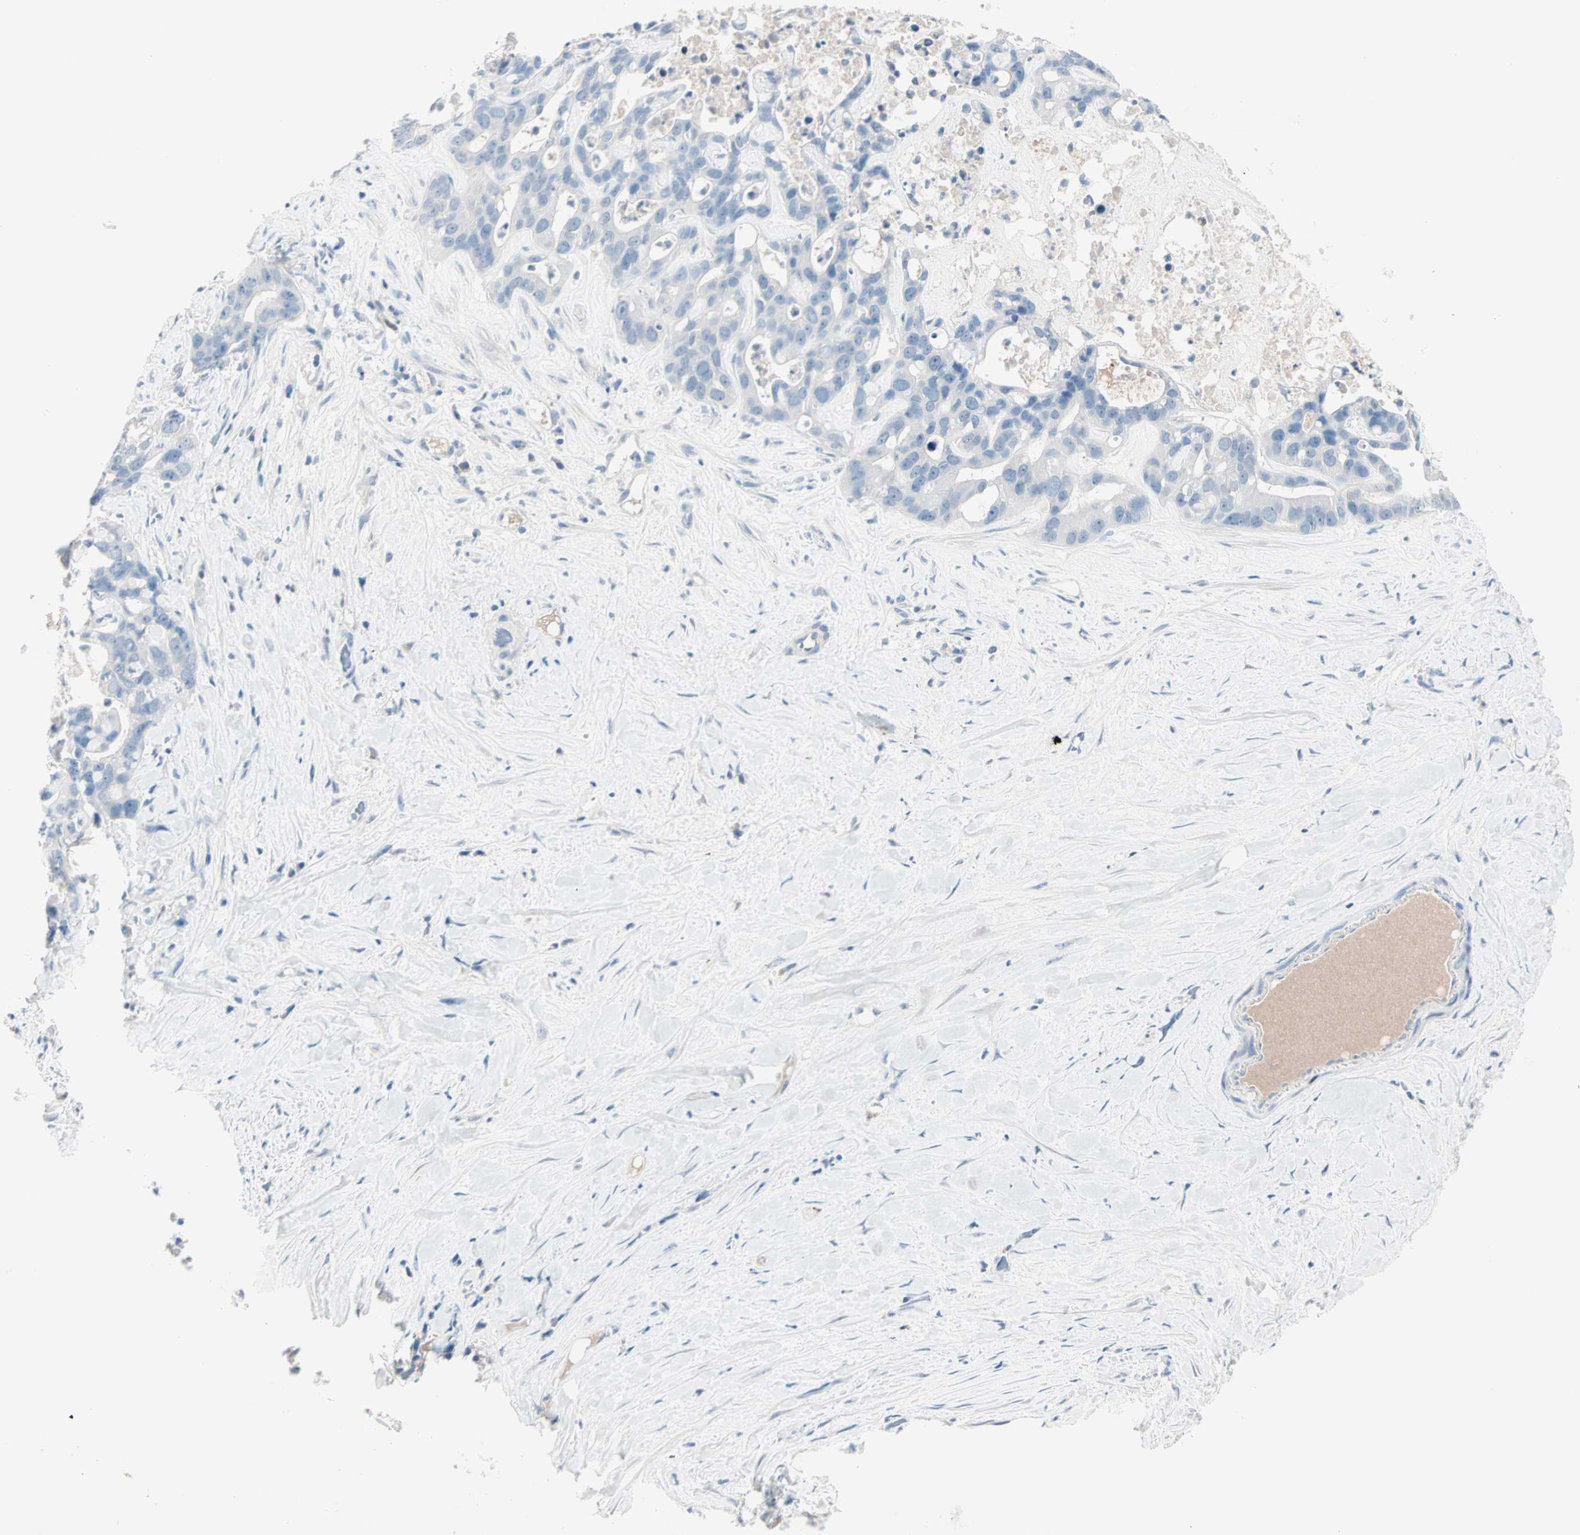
{"staining": {"intensity": "negative", "quantity": "none", "location": "none"}, "tissue": "liver cancer", "cell_type": "Tumor cells", "image_type": "cancer", "snomed": [{"axis": "morphology", "description": "Cholangiocarcinoma"}, {"axis": "topography", "description": "Liver"}], "caption": "Tumor cells show no significant protein expression in cholangiocarcinoma (liver).", "gene": "NEFH", "patient": {"sex": "female", "age": 65}}